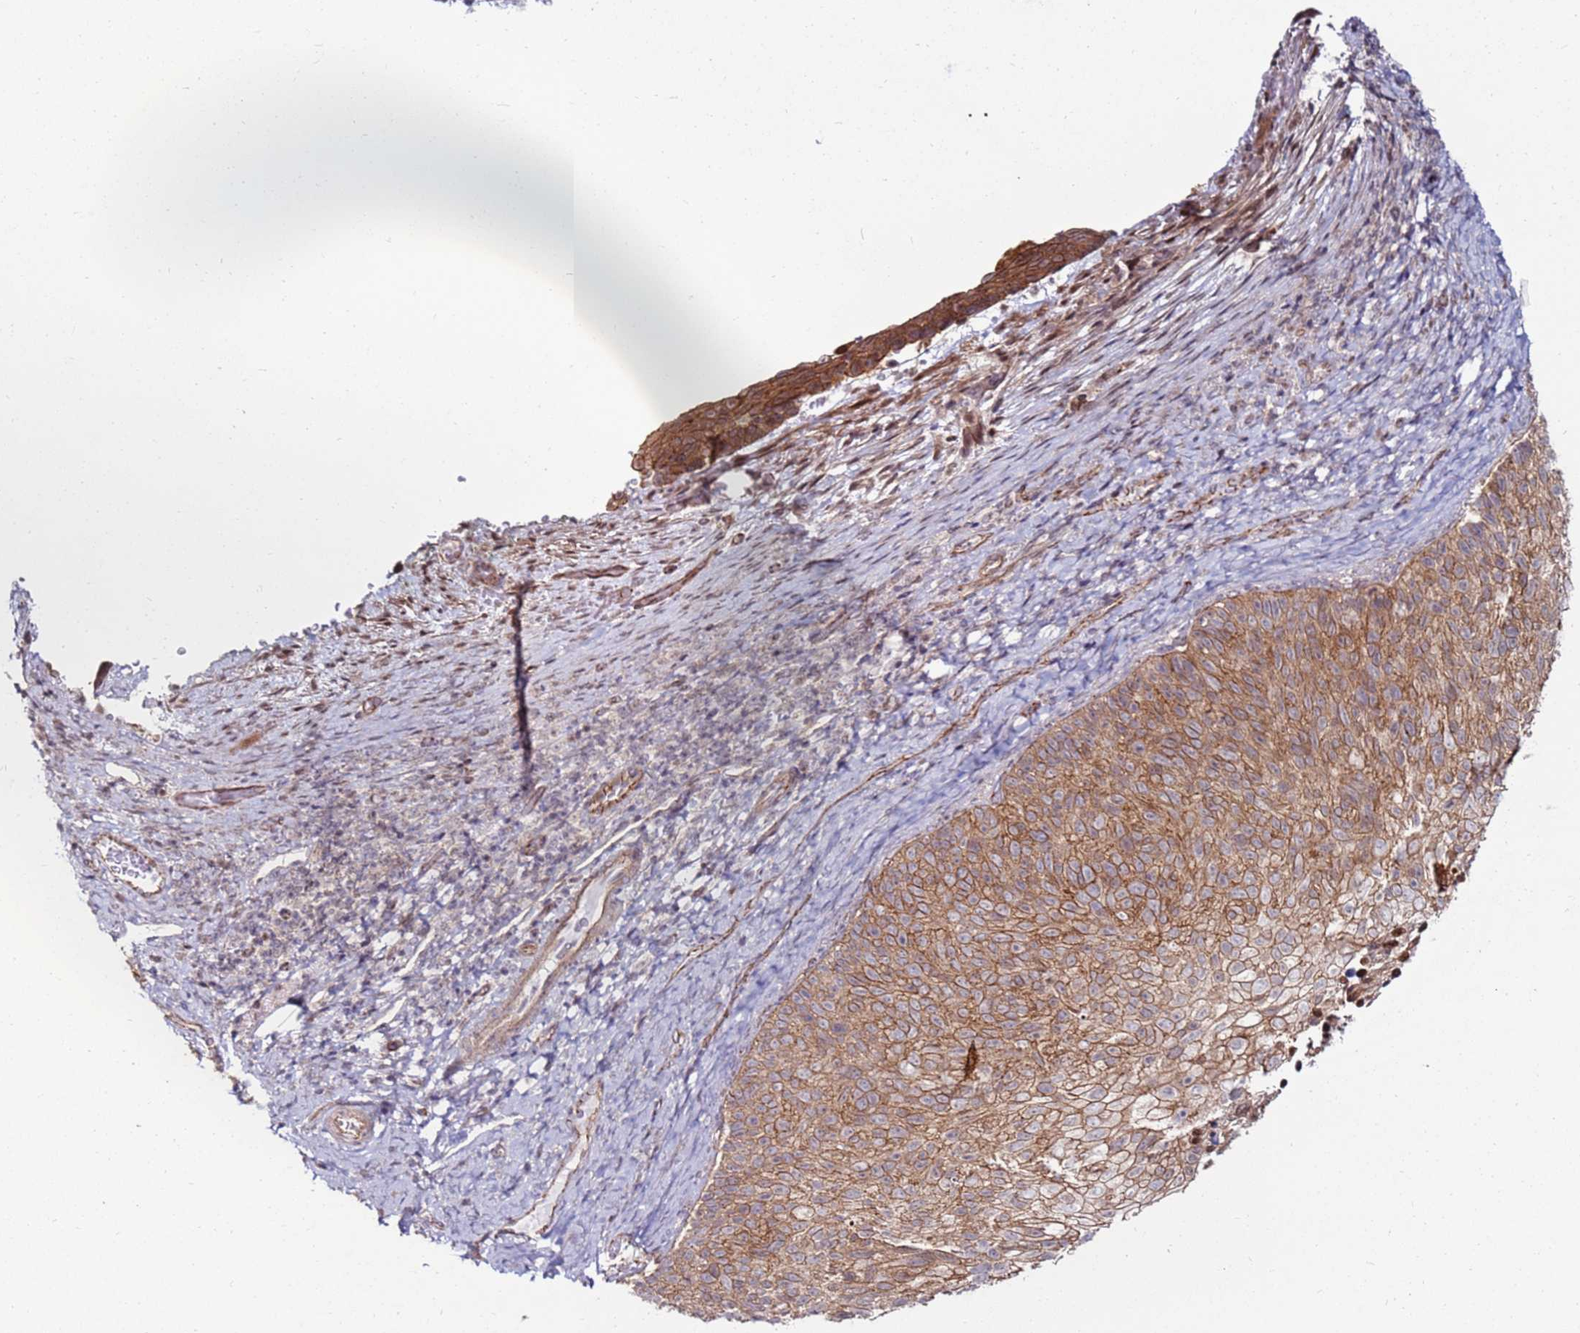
{"staining": {"intensity": "moderate", "quantity": ">75%", "location": "cytoplasmic/membranous"}, "tissue": "cervical cancer", "cell_type": "Tumor cells", "image_type": "cancer", "snomed": [{"axis": "morphology", "description": "Squamous cell carcinoma, NOS"}, {"axis": "topography", "description": "Cervix"}], "caption": "Moderate cytoplasmic/membranous expression for a protein is identified in approximately >75% of tumor cells of squamous cell carcinoma (cervical) using immunohistochemistry.", "gene": "KPNA4", "patient": {"sex": "female", "age": 80}}